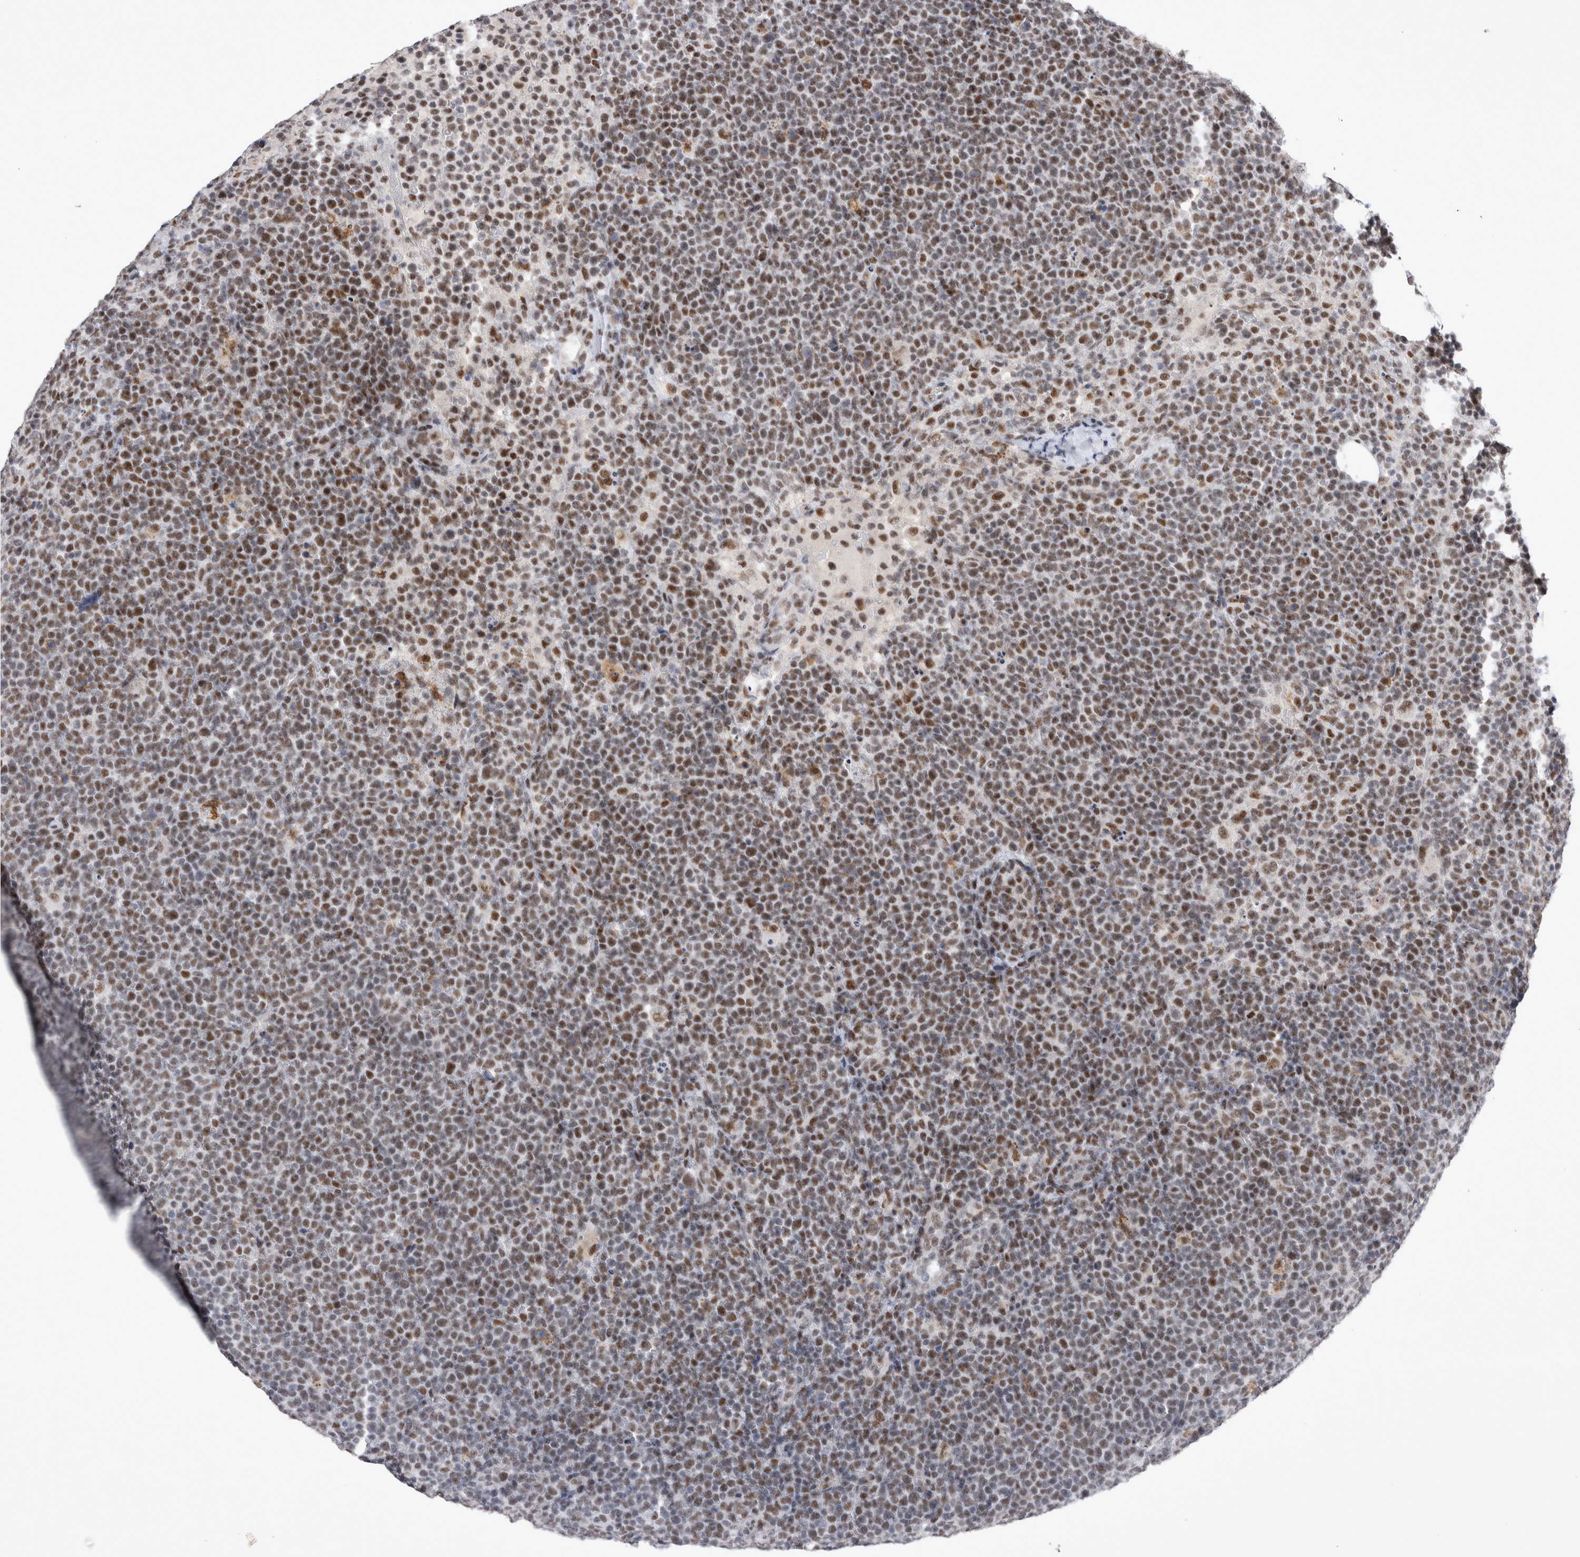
{"staining": {"intensity": "moderate", "quantity": "25%-75%", "location": "nuclear"}, "tissue": "lymphoma", "cell_type": "Tumor cells", "image_type": "cancer", "snomed": [{"axis": "morphology", "description": "Malignant lymphoma, non-Hodgkin's type, High grade"}, {"axis": "topography", "description": "Lymph node"}], "caption": "High-magnification brightfield microscopy of lymphoma stained with DAB (3,3'-diaminobenzidine) (brown) and counterstained with hematoxylin (blue). tumor cells exhibit moderate nuclear positivity is identified in approximately25%-75% of cells.", "gene": "RBM6", "patient": {"sex": "male", "age": 61}}